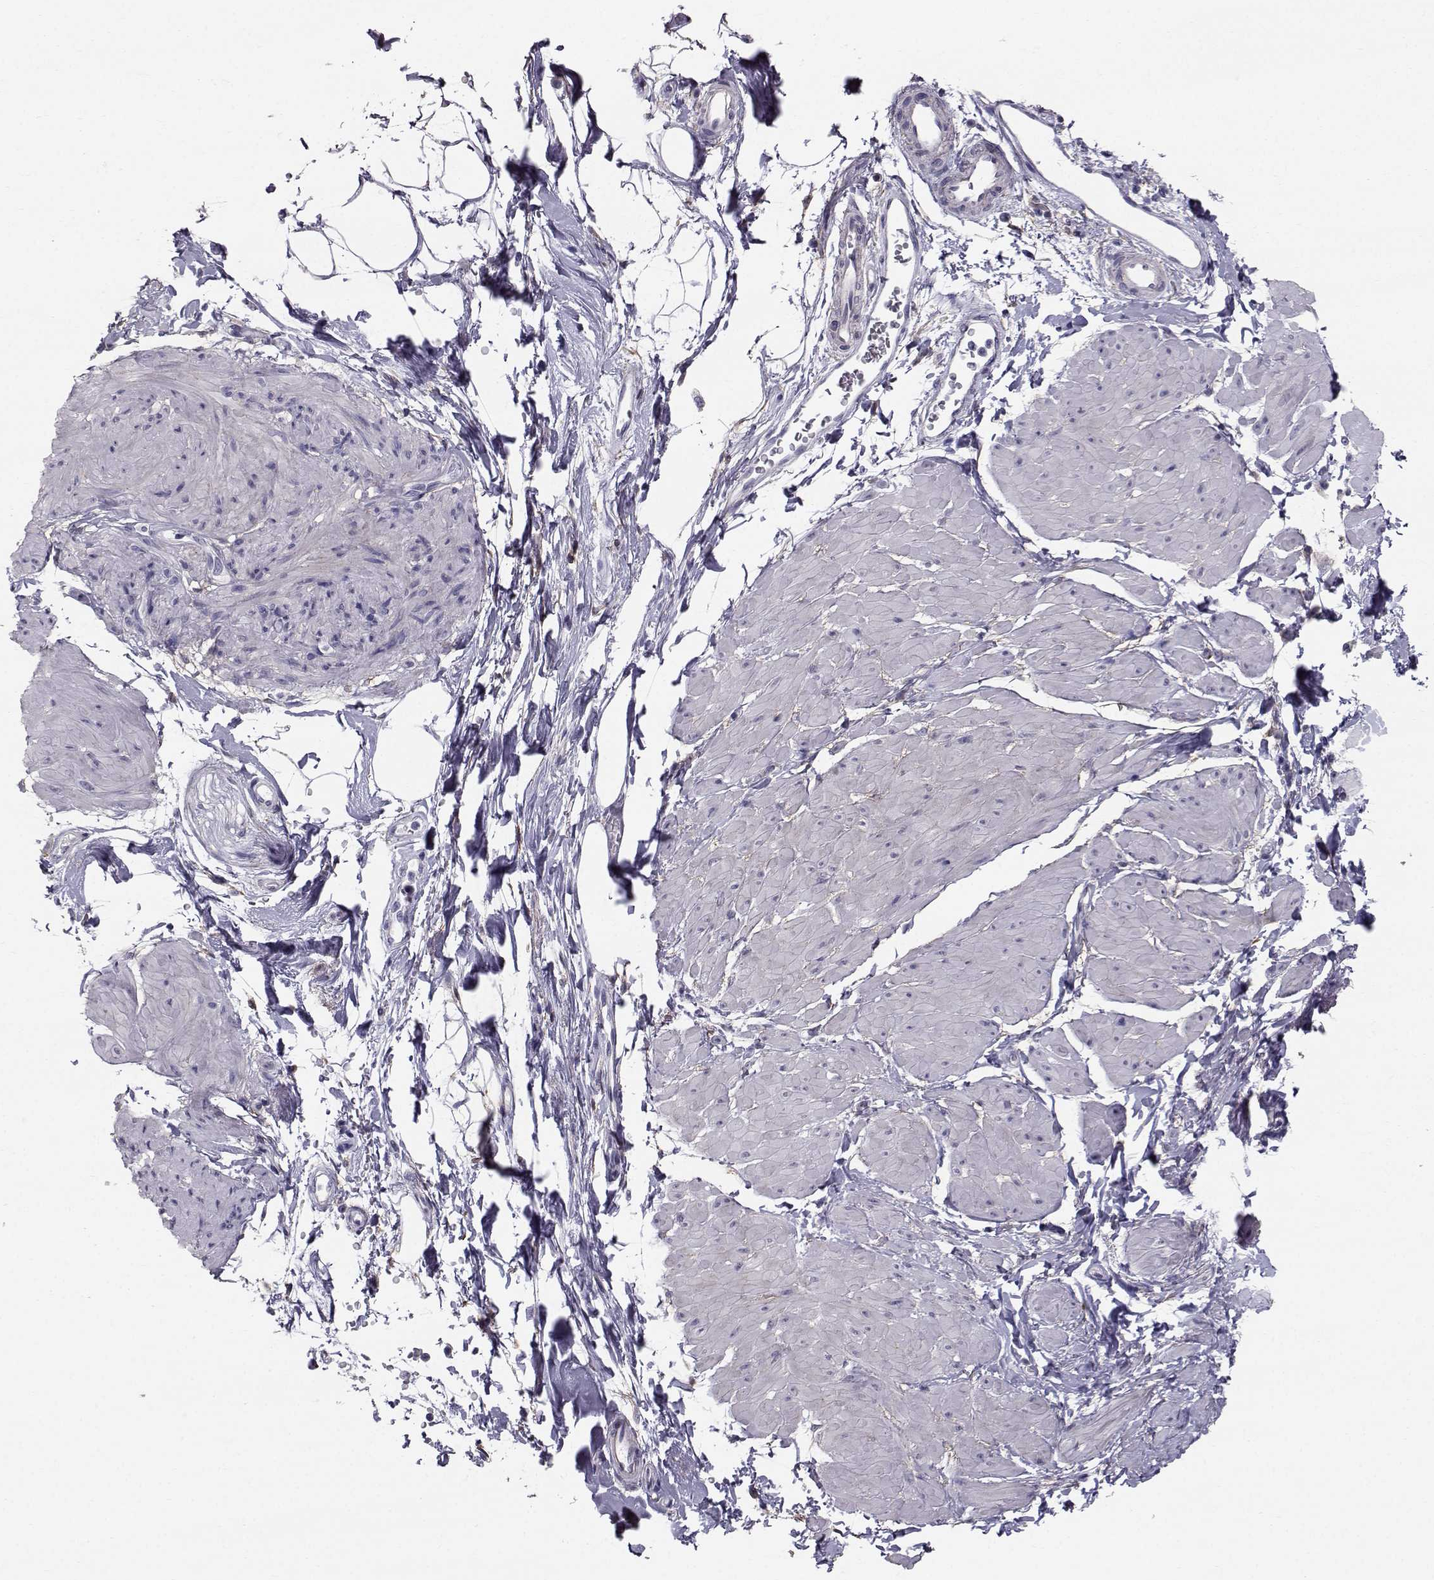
{"staining": {"intensity": "negative", "quantity": "none", "location": "none"}, "tissue": "smooth muscle", "cell_type": "Smooth muscle cells", "image_type": "normal", "snomed": [{"axis": "morphology", "description": "Normal tissue, NOS"}, {"axis": "topography", "description": "Adipose tissue"}, {"axis": "topography", "description": "Smooth muscle"}, {"axis": "topography", "description": "Peripheral nerve tissue"}], "caption": "DAB immunohistochemical staining of unremarkable smooth muscle exhibits no significant positivity in smooth muscle cells.", "gene": "SPDYE4", "patient": {"sex": "male", "age": 83}}